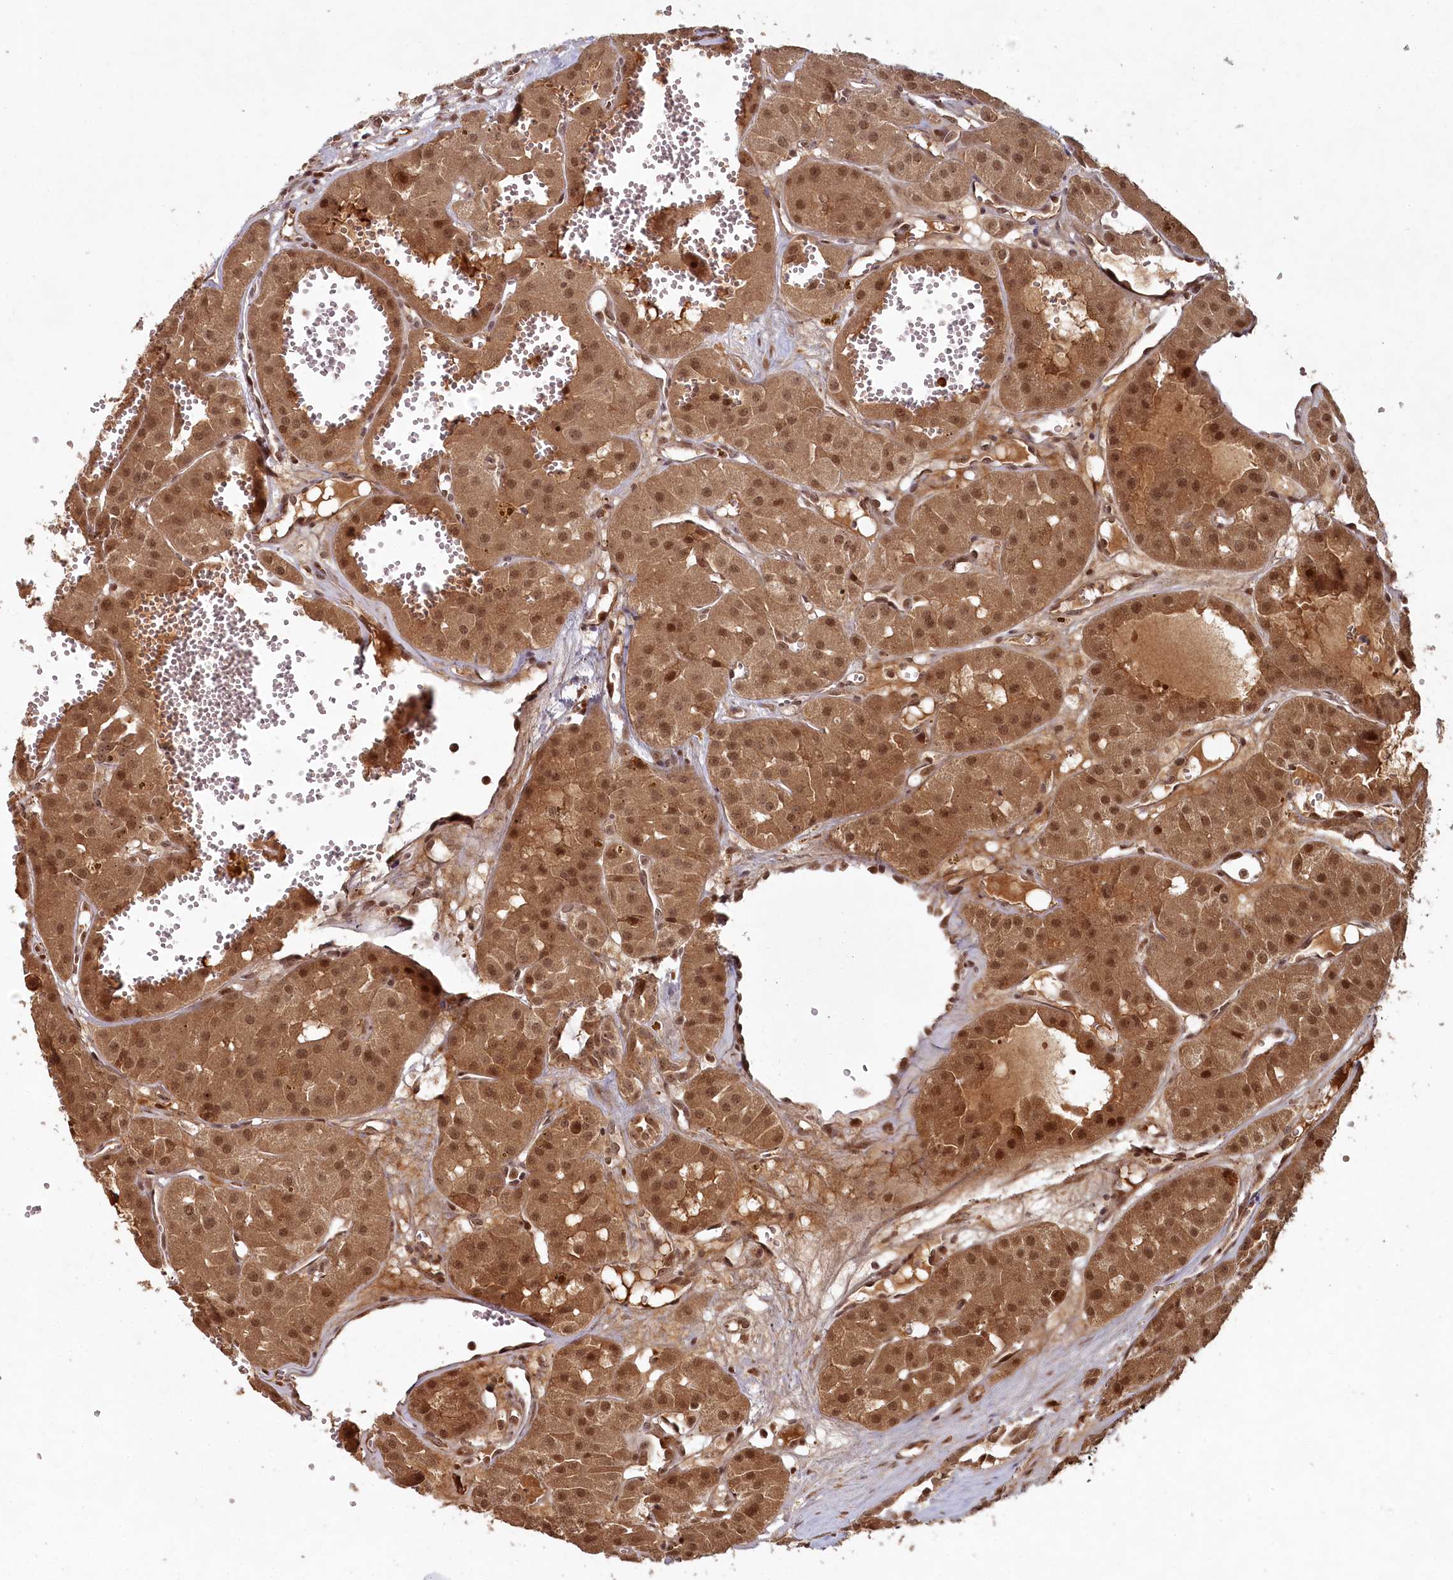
{"staining": {"intensity": "moderate", "quantity": ">75%", "location": "cytoplasmic/membranous,nuclear"}, "tissue": "renal cancer", "cell_type": "Tumor cells", "image_type": "cancer", "snomed": [{"axis": "morphology", "description": "Carcinoma, NOS"}, {"axis": "topography", "description": "Kidney"}], "caption": "Brown immunohistochemical staining in human renal carcinoma shows moderate cytoplasmic/membranous and nuclear staining in about >75% of tumor cells.", "gene": "WAPL", "patient": {"sex": "female", "age": 75}}